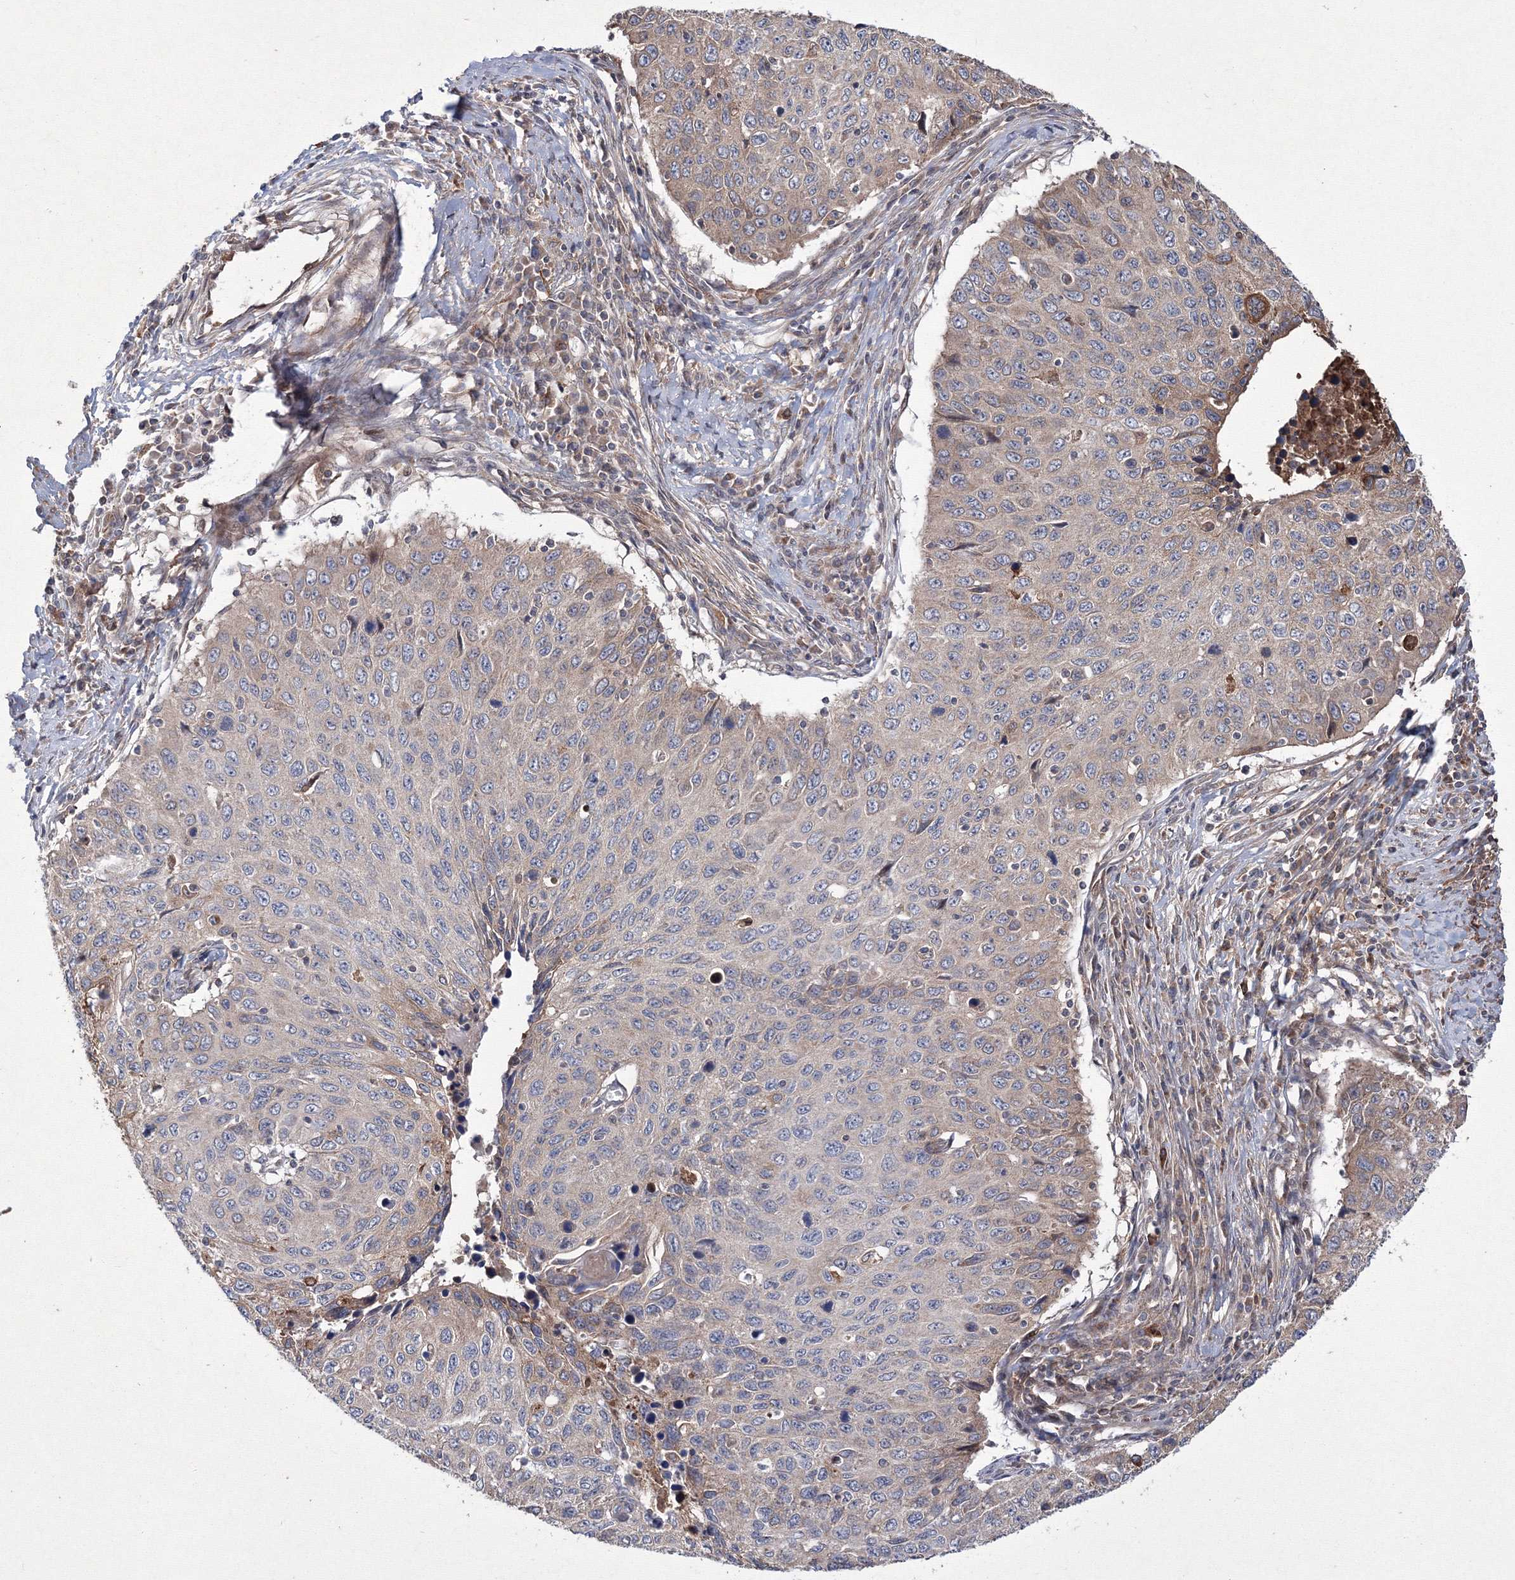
{"staining": {"intensity": "weak", "quantity": "<25%", "location": "cytoplasmic/membranous"}, "tissue": "cervical cancer", "cell_type": "Tumor cells", "image_type": "cancer", "snomed": [{"axis": "morphology", "description": "Squamous cell carcinoma, NOS"}, {"axis": "topography", "description": "Cervix"}], "caption": "Protein analysis of cervical cancer shows no significant positivity in tumor cells.", "gene": "RANBP3L", "patient": {"sex": "female", "age": 53}}